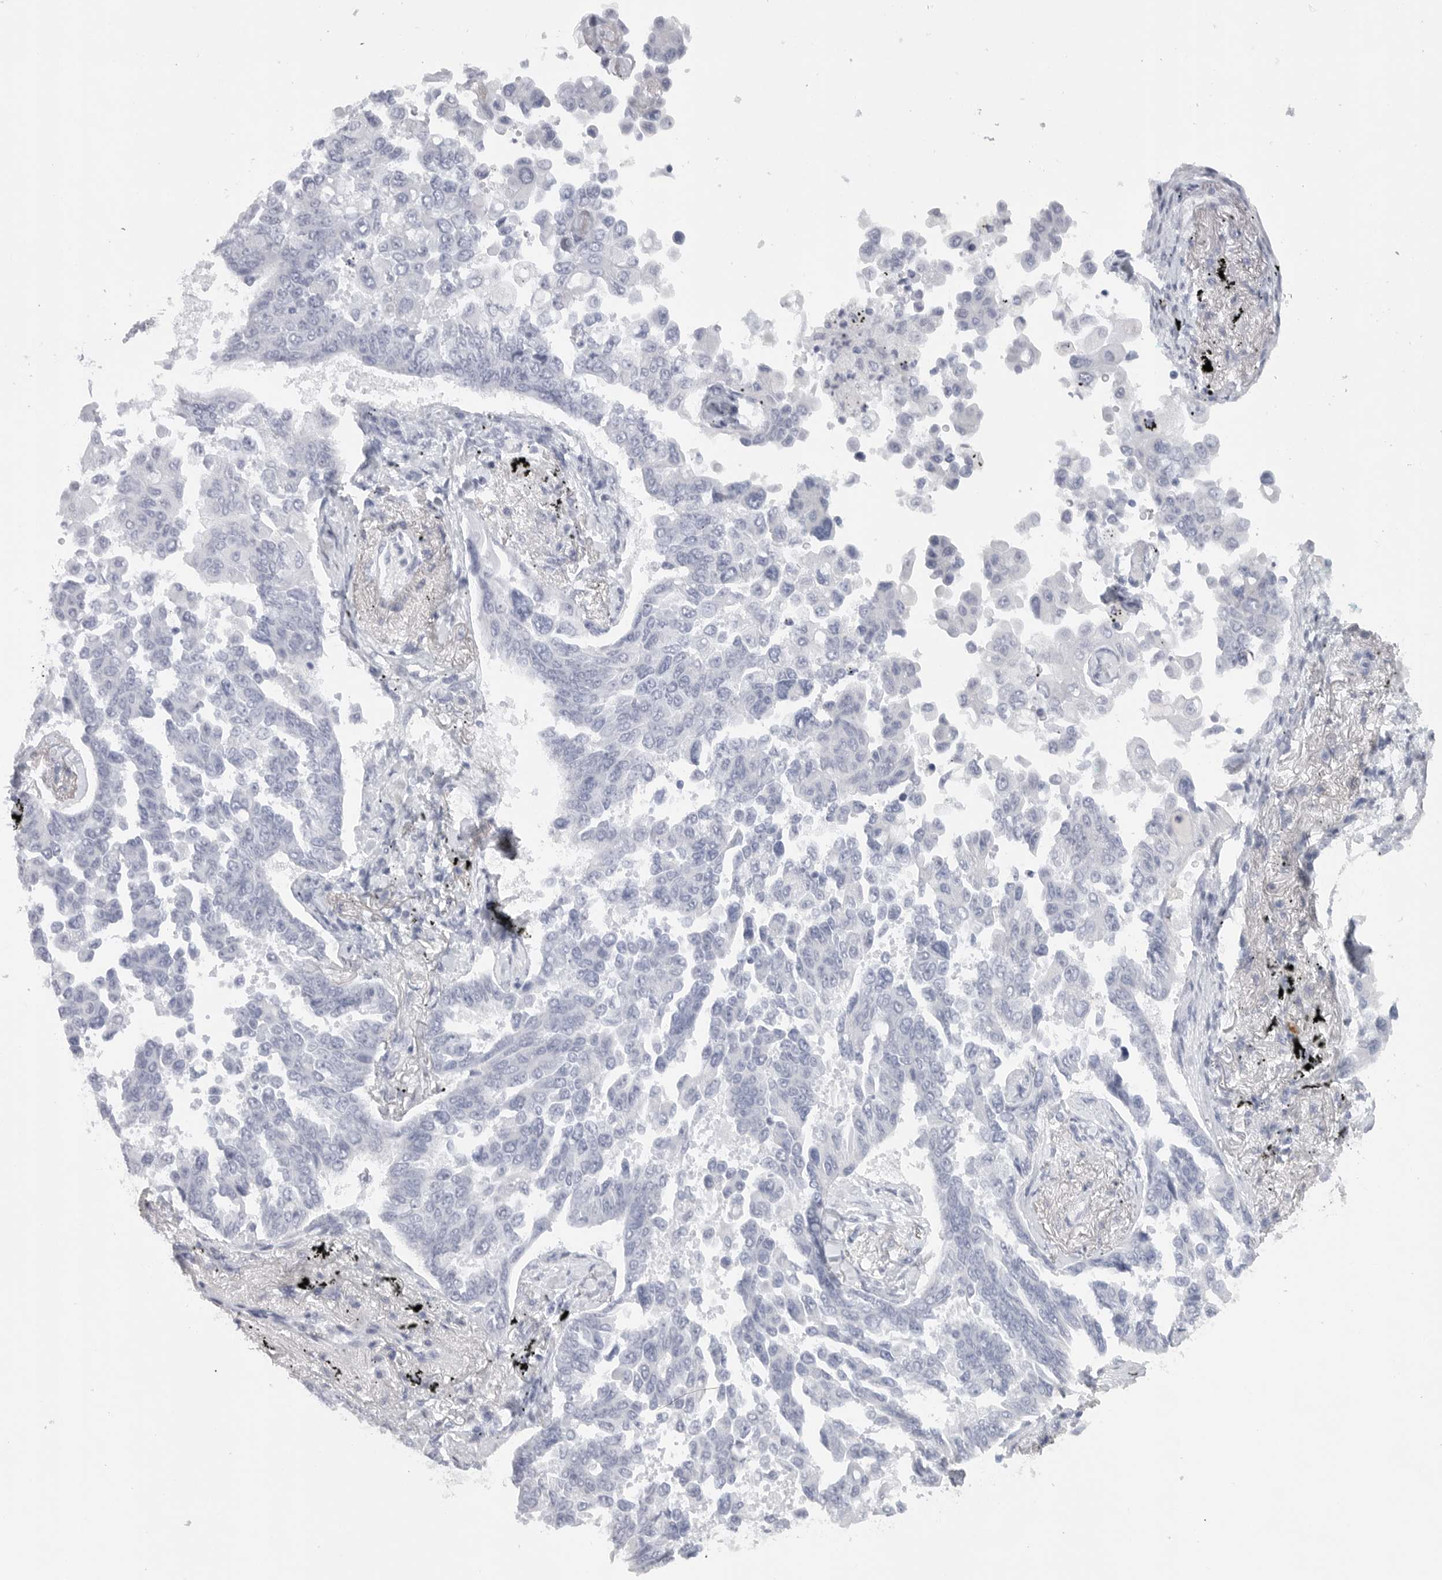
{"staining": {"intensity": "negative", "quantity": "none", "location": "none"}, "tissue": "lung cancer", "cell_type": "Tumor cells", "image_type": "cancer", "snomed": [{"axis": "morphology", "description": "Adenocarcinoma, NOS"}, {"axis": "topography", "description": "Lung"}], "caption": "This is an immunohistochemistry histopathology image of lung adenocarcinoma. There is no staining in tumor cells.", "gene": "TNR", "patient": {"sex": "female", "age": 67}}